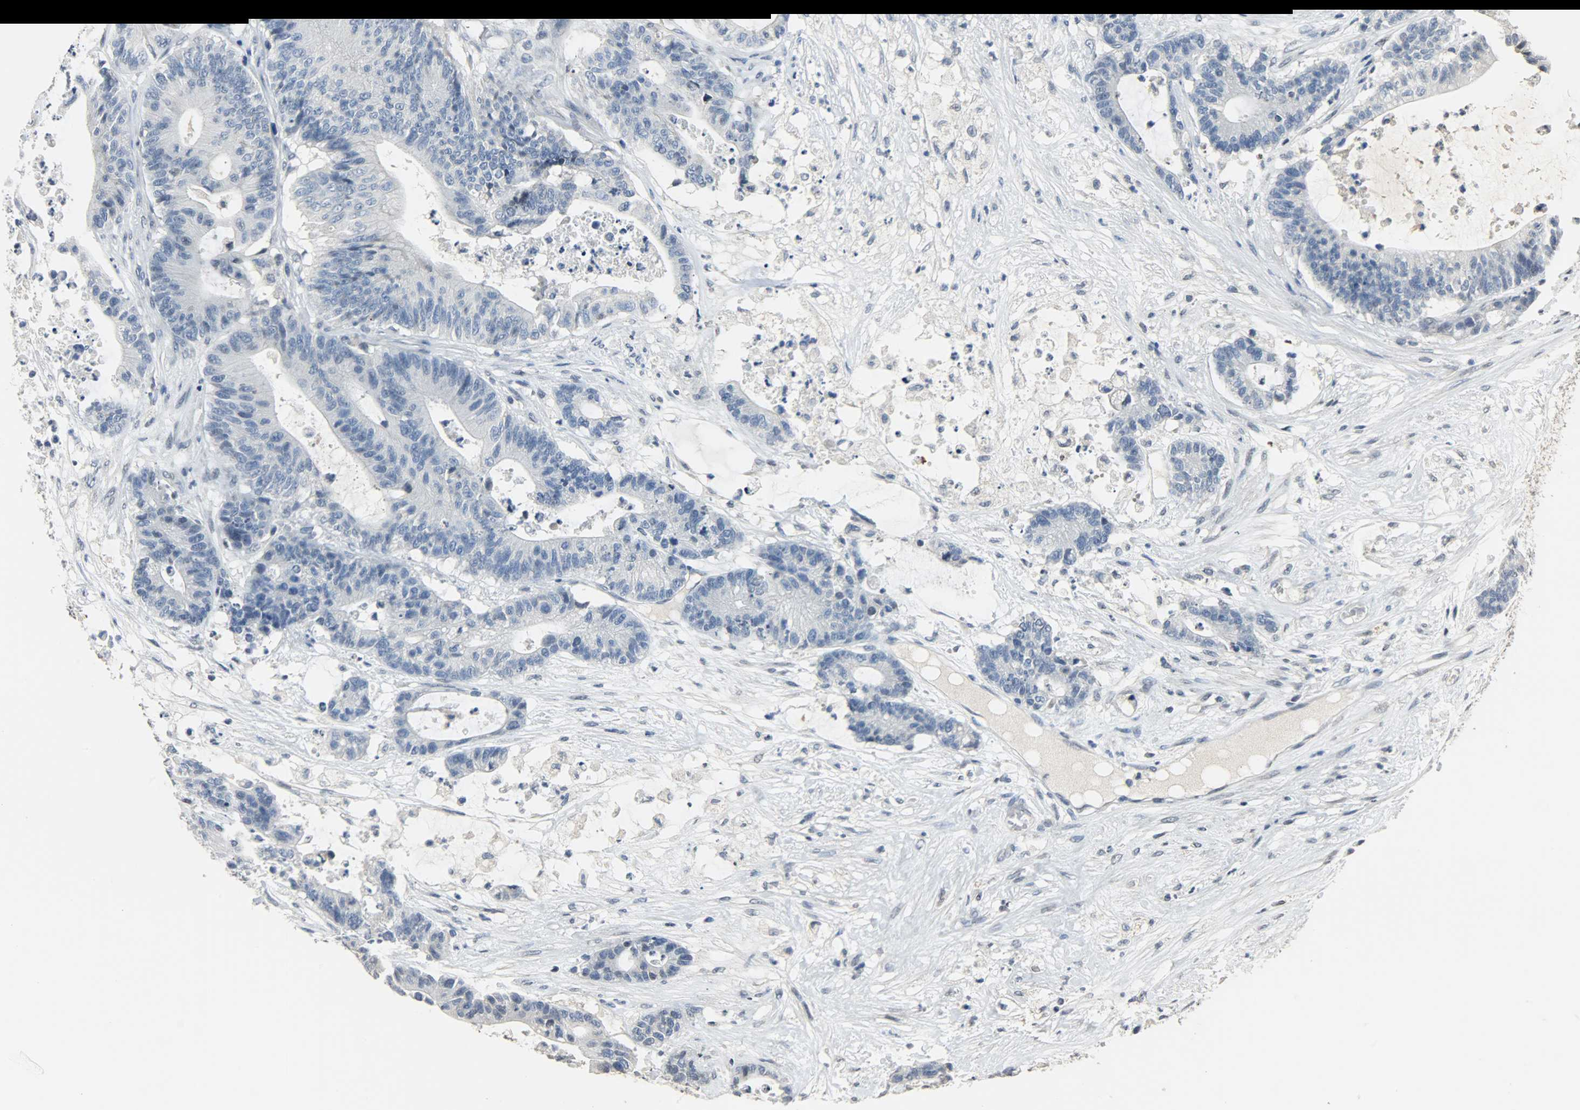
{"staining": {"intensity": "negative", "quantity": "none", "location": "none"}, "tissue": "colorectal cancer", "cell_type": "Tumor cells", "image_type": "cancer", "snomed": [{"axis": "morphology", "description": "Adenocarcinoma, NOS"}, {"axis": "topography", "description": "Colon"}], "caption": "A histopathology image of human colorectal cancer (adenocarcinoma) is negative for staining in tumor cells.", "gene": "DNAJB6", "patient": {"sex": "female", "age": 84}}